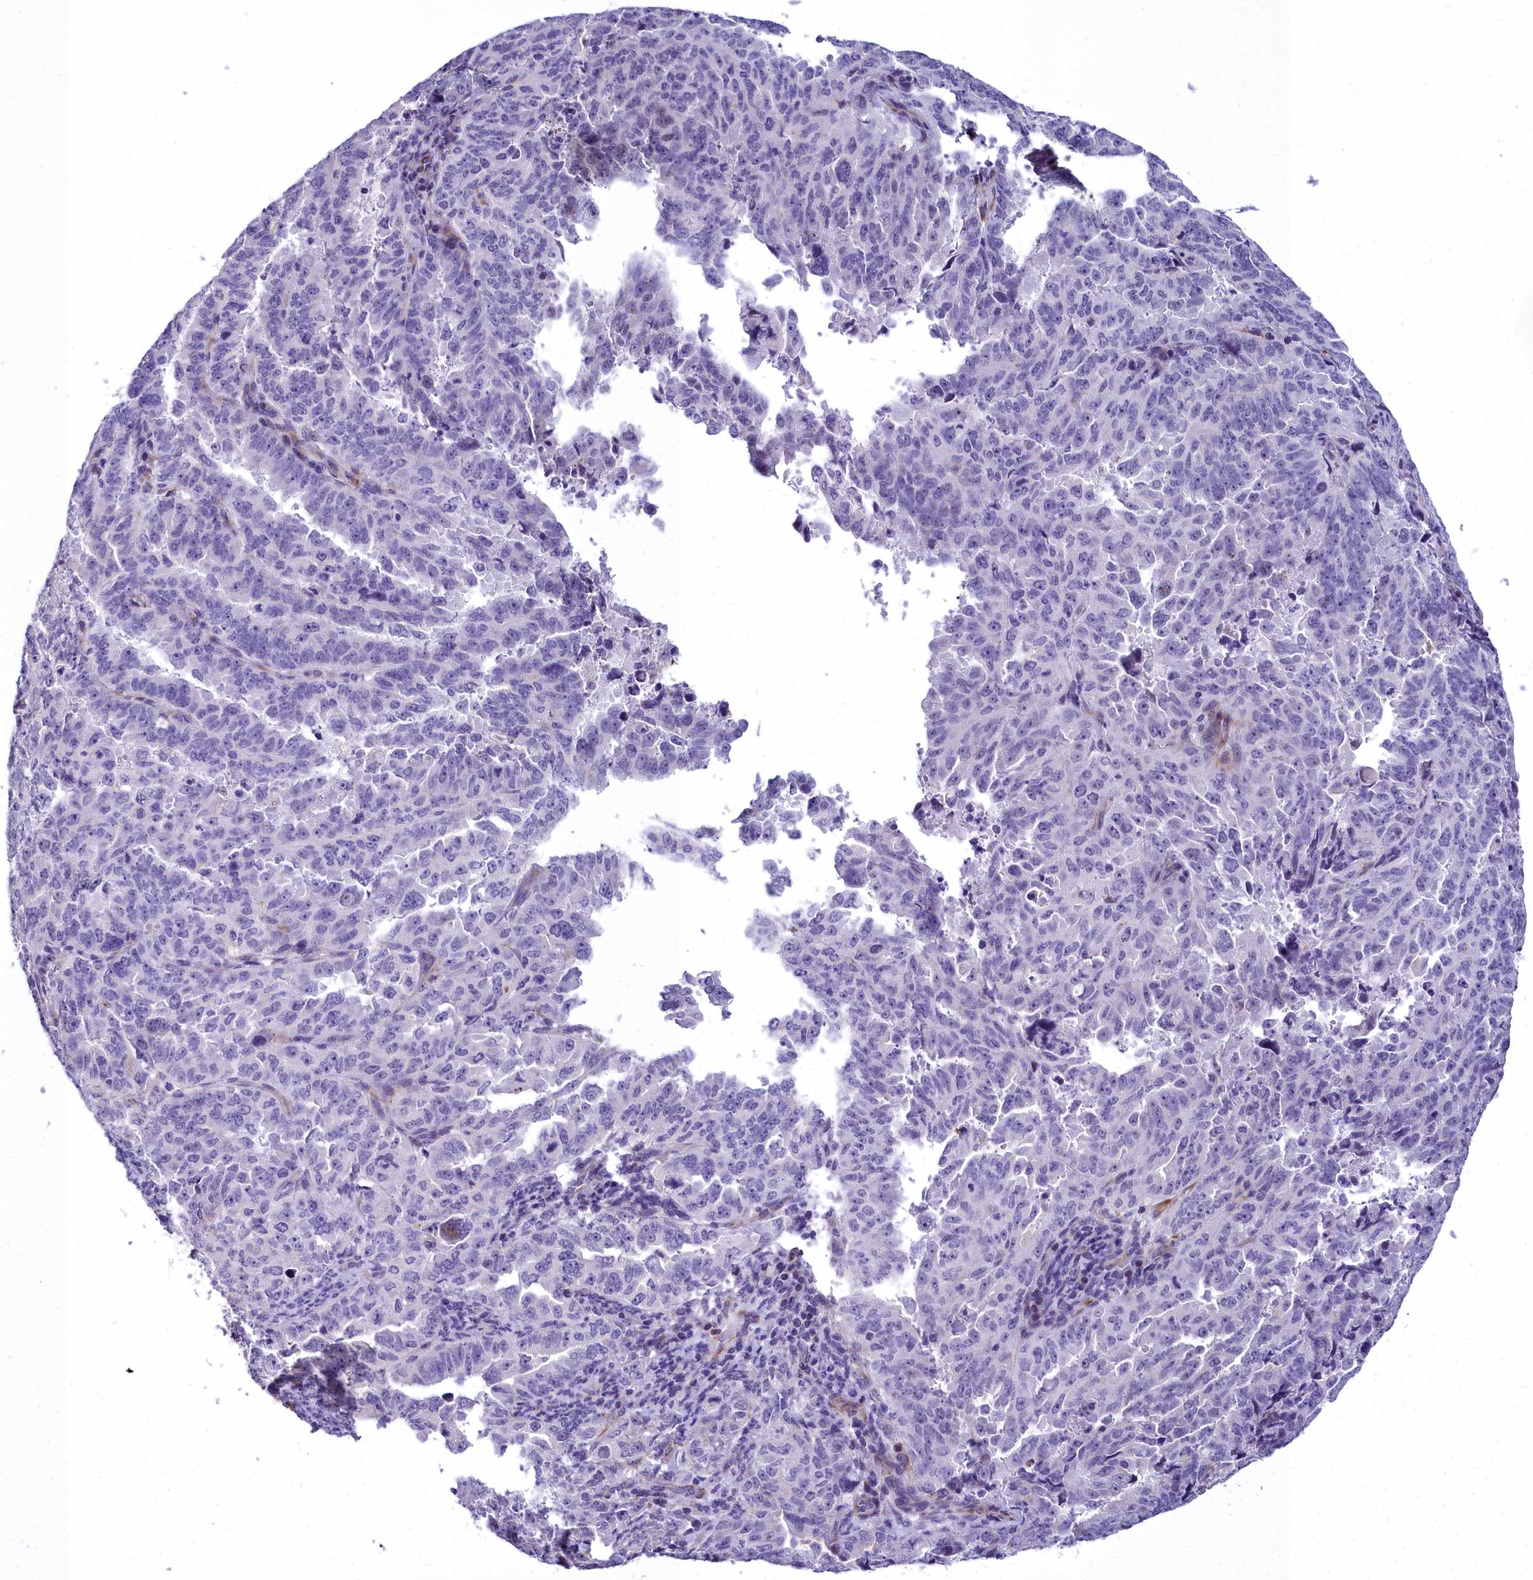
{"staining": {"intensity": "negative", "quantity": "none", "location": "none"}, "tissue": "endometrial cancer", "cell_type": "Tumor cells", "image_type": "cancer", "snomed": [{"axis": "morphology", "description": "Adenocarcinoma, NOS"}, {"axis": "topography", "description": "Endometrium"}], "caption": "An immunohistochemistry photomicrograph of endometrial cancer (adenocarcinoma) is shown. There is no staining in tumor cells of endometrial cancer (adenocarcinoma).", "gene": "TIMM22", "patient": {"sex": "female", "age": 65}}